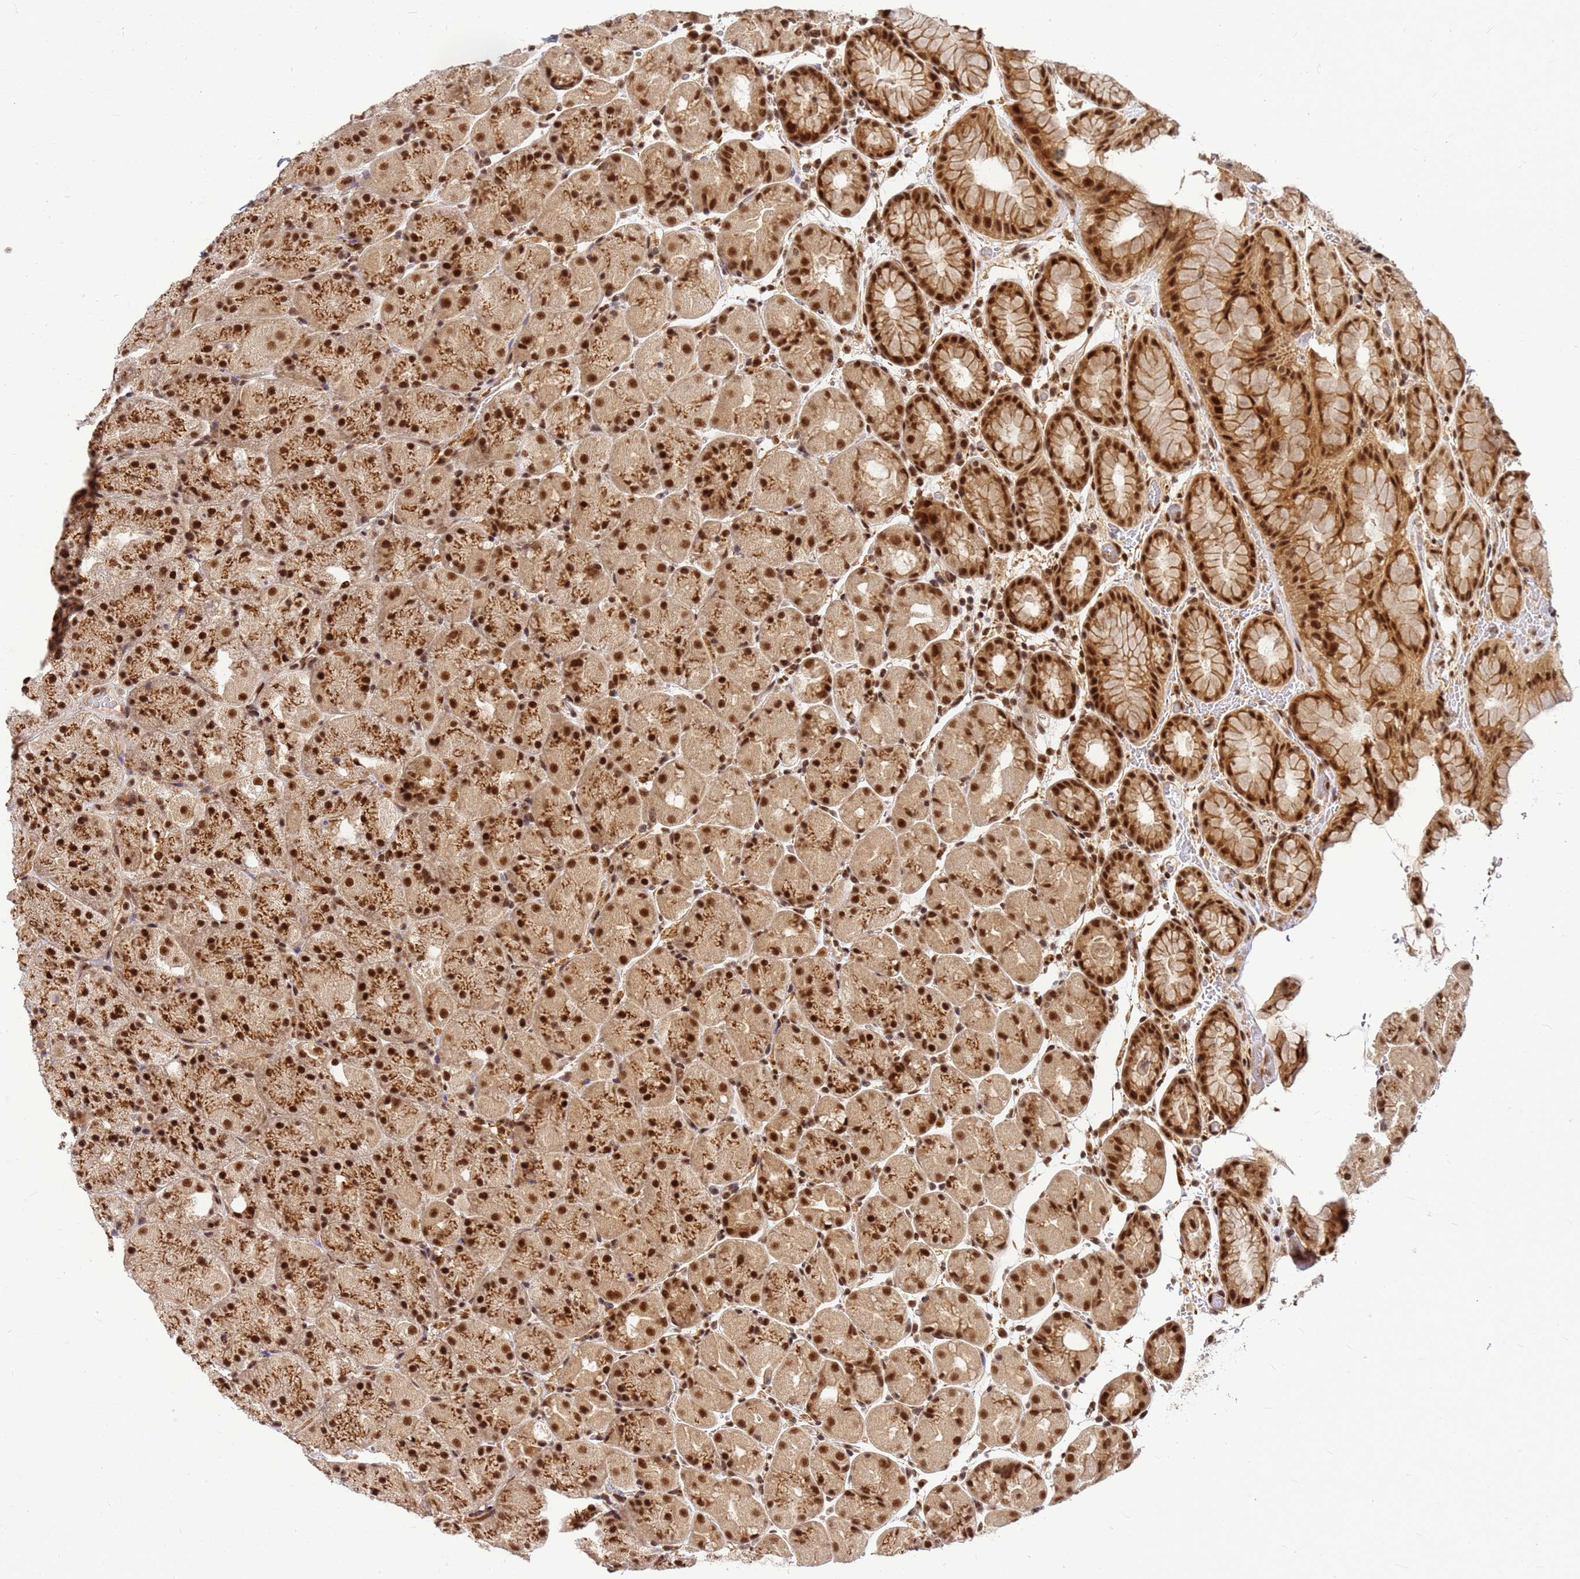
{"staining": {"intensity": "strong", "quantity": ">75%", "location": "cytoplasmic/membranous,nuclear"}, "tissue": "stomach", "cell_type": "Glandular cells", "image_type": "normal", "snomed": [{"axis": "morphology", "description": "Normal tissue, NOS"}, {"axis": "topography", "description": "Stomach, upper"}, {"axis": "topography", "description": "Stomach, lower"}], "caption": "Immunohistochemistry (DAB) staining of benign stomach displays strong cytoplasmic/membranous,nuclear protein expression in approximately >75% of glandular cells.", "gene": "NCBP2", "patient": {"sex": "male", "age": 67}}